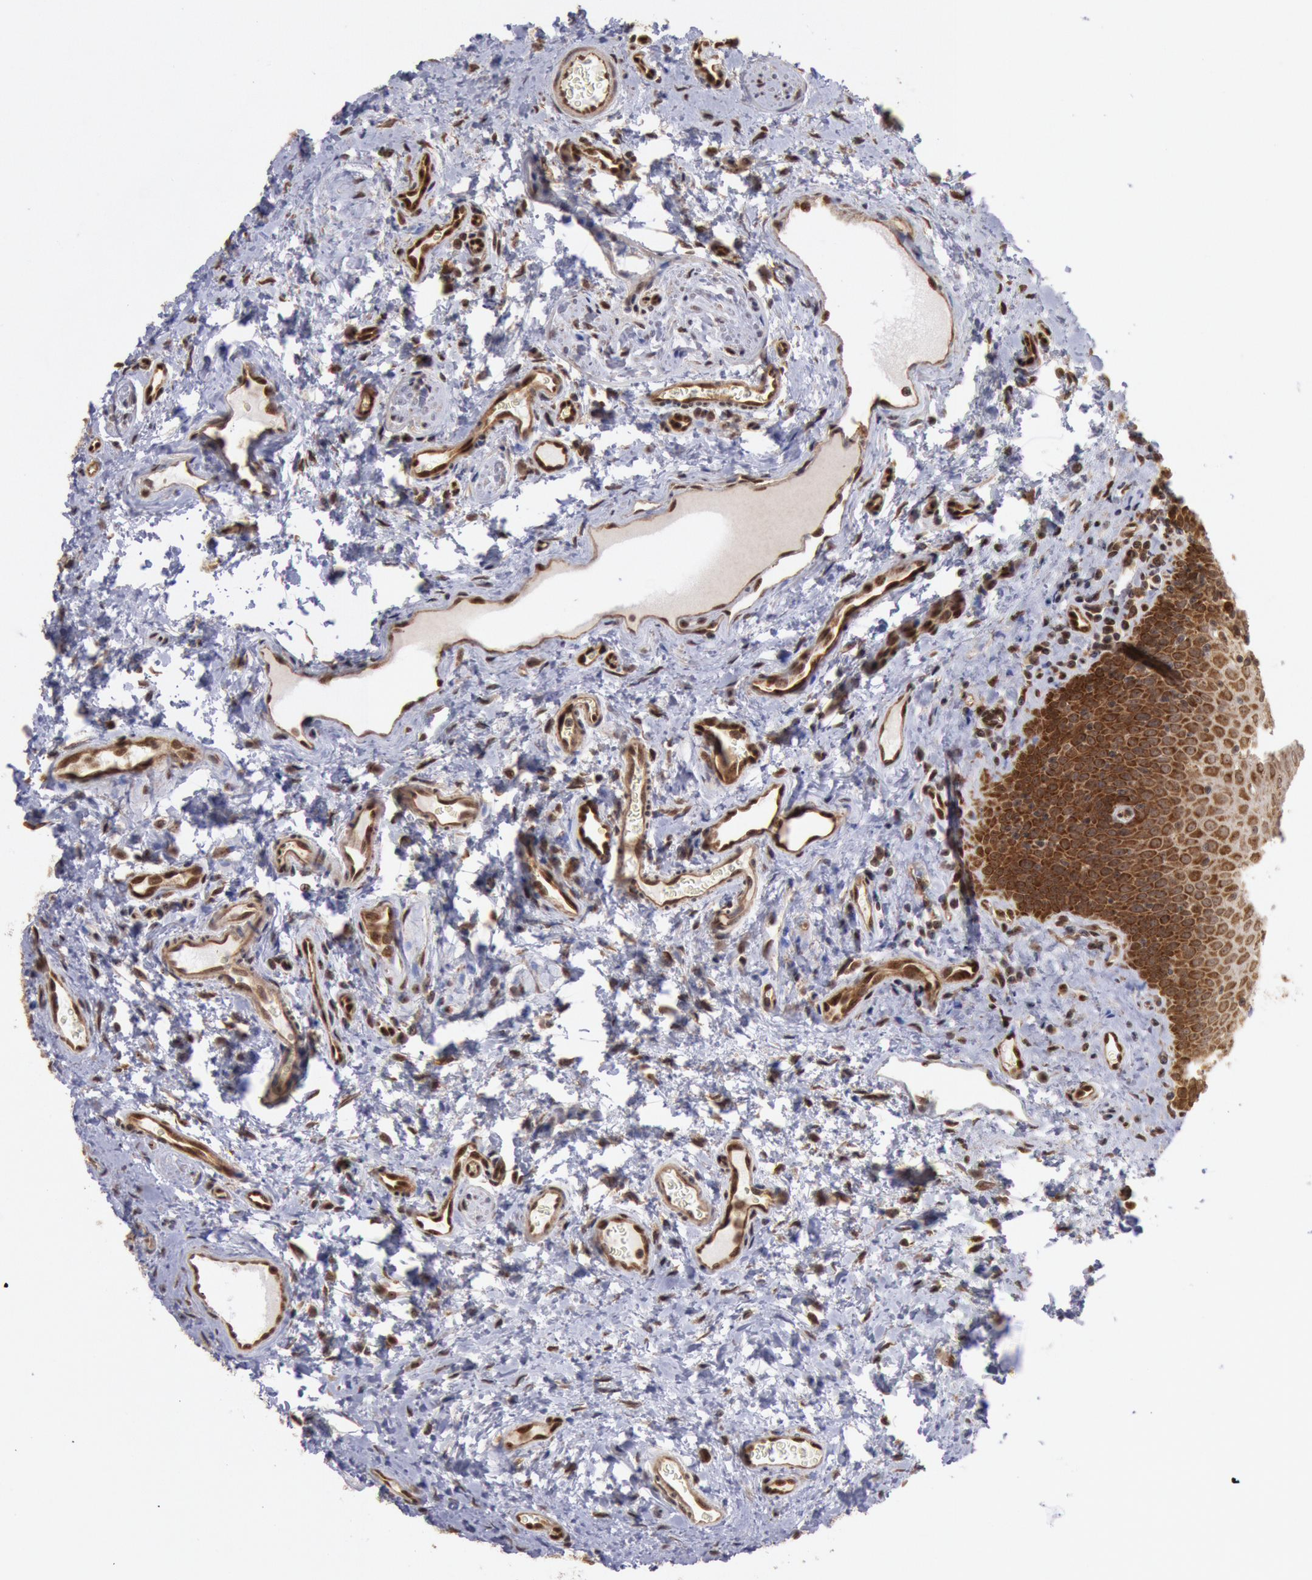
{"staining": {"intensity": "moderate", "quantity": ">75%", "location": "cytoplasmic/membranous"}, "tissue": "oral mucosa", "cell_type": "Squamous epithelial cells", "image_type": "normal", "snomed": [{"axis": "morphology", "description": "Normal tissue, NOS"}, {"axis": "topography", "description": "Oral tissue"}], "caption": "Immunohistochemical staining of benign oral mucosa reveals moderate cytoplasmic/membranous protein expression in about >75% of squamous epithelial cells. The staining was performed using DAB (3,3'-diaminobenzidine) to visualize the protein expression in brown, while the nuclei were stained in blue with hematoxylin (Magnification: 20x).", "gene": "STX17", "patient": {"sex": "male", "age": 20}}